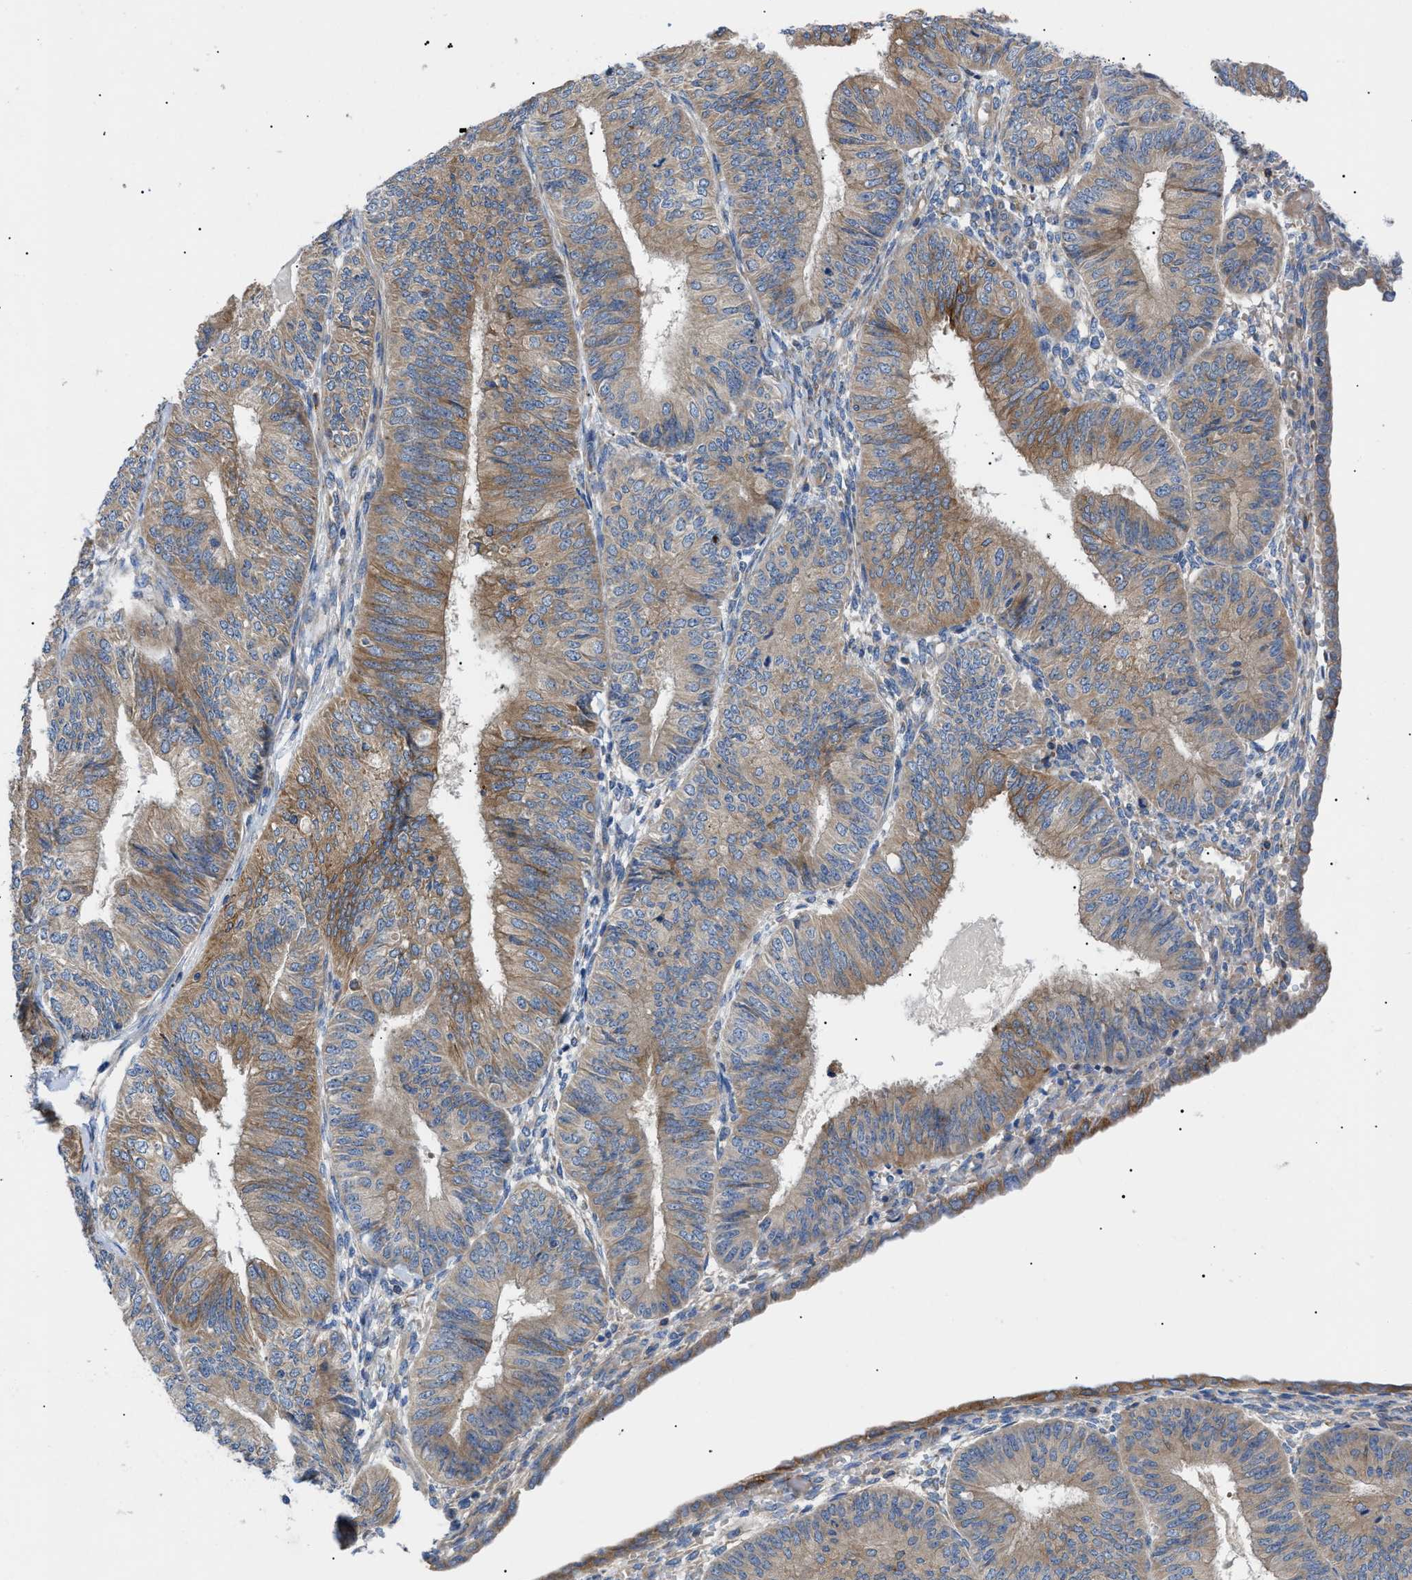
{"staining": {"intensity": "moderate", "quantity": ">75%", "location": "cytoplasmic/membranous"}, "tissue": "endometrial cancer", "cell_type": "Tumor cells", "image_type": "cancer", "snomed": [{"axis": "morphology", "description": "Adenocarcinoma, NOS"}, {"axis": "topography", "description": "Endometrium"}], "caption": "Endometrial cancer stained with a brown dye shows moderate cytoplasmic/membranous positive positivity in approximately >75% of tumor cells.", "gene": "HSPB8", "patient": {"sex": "female", "age": 58}}